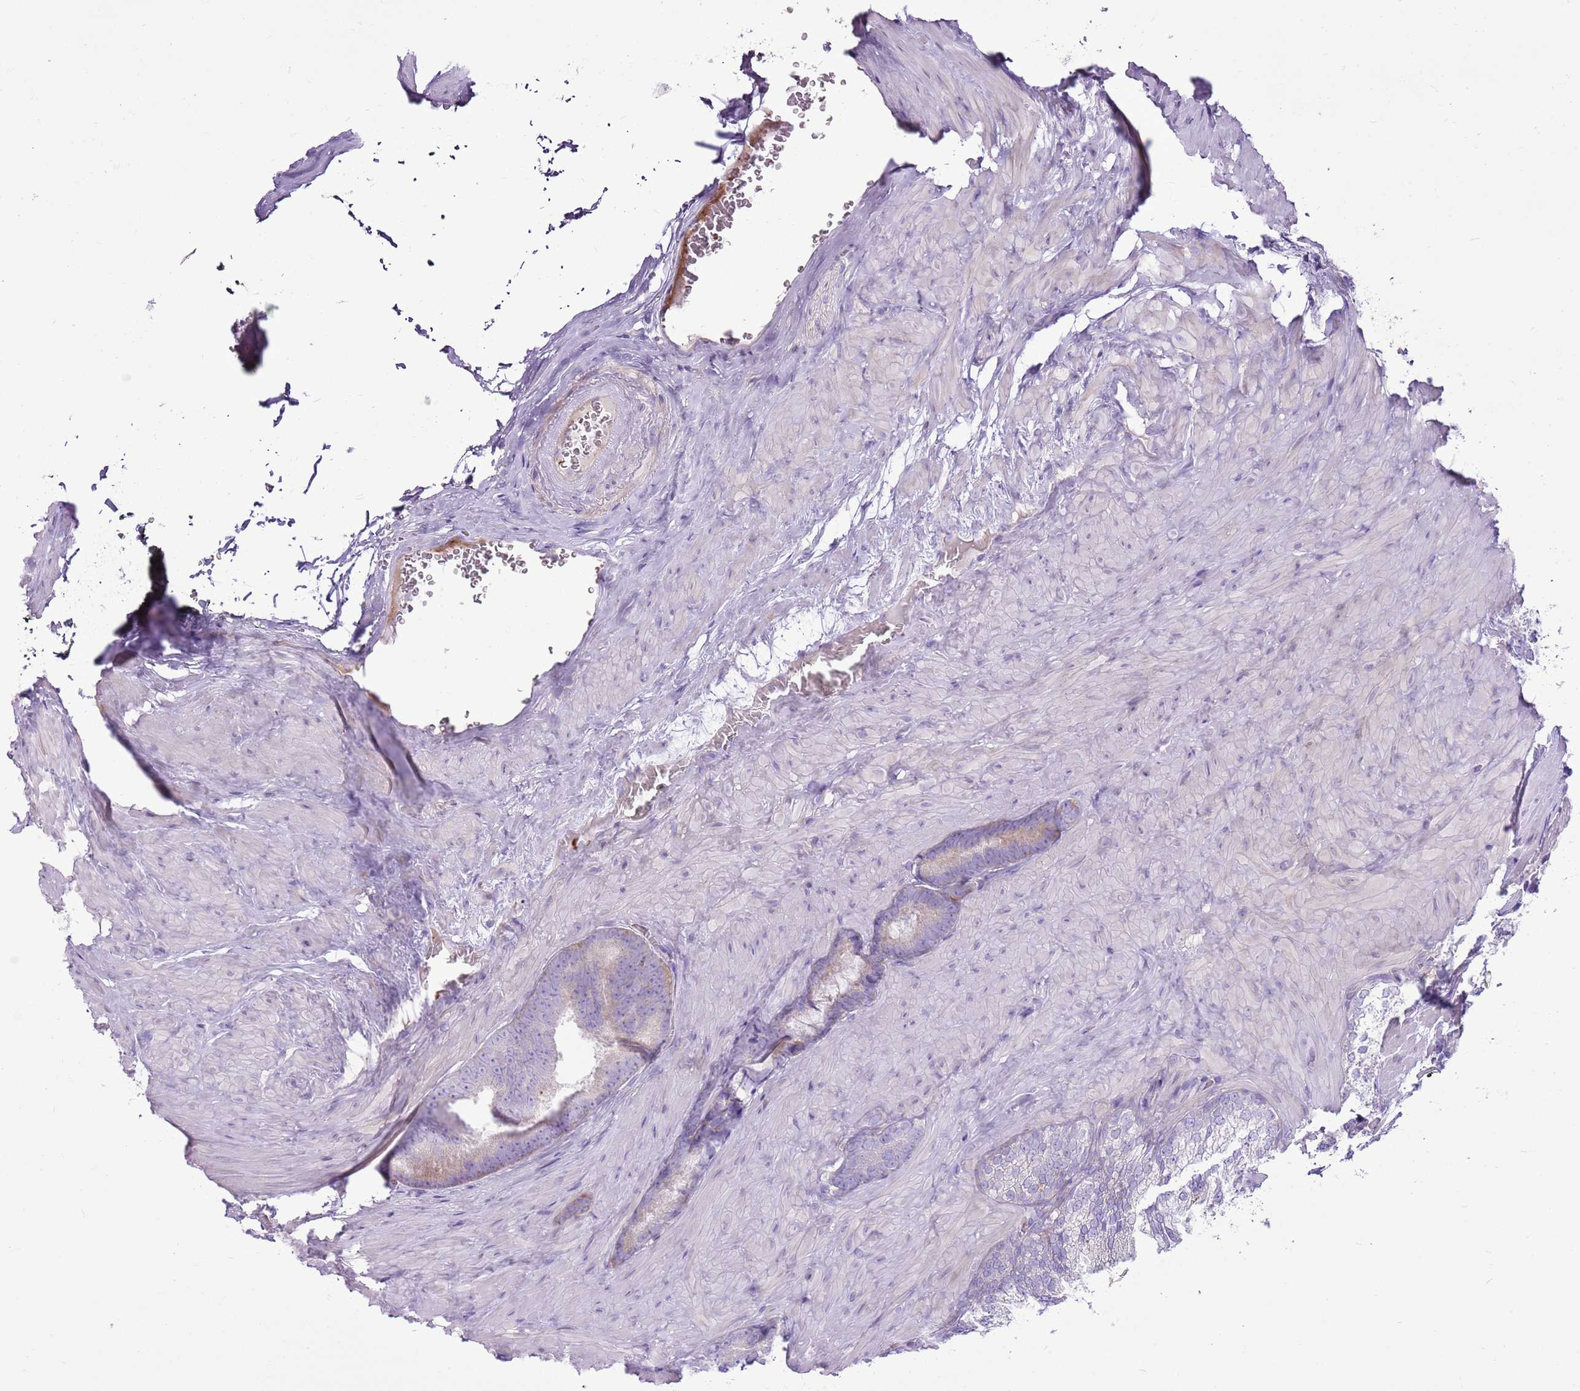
{"staining": {"intensity": "weak", "quantity": "25%-75%", "location": "cytoplasmic/membranous"}, "tissue": "prostate cancer", "cell_type": "Tumor cells", "image_type": "cancer", "snomed": [{"axis": "morphology", "description": "Adenocarcinoma, High grade"}, {"axis": "topography", "description": "Prostate"}], "caption": "IHC staining of prostate cancer, which displays low levels of weak cytoplasmic/membranous positivity in approximately 25%-75% of tumor cells indicating weak cytoplasmic/membranous protein staining. The staining was performed using DAB (3,3'-diaminobenzidine) (brown) for protein detection and nuclei were counterstained in hematoxylin (blue).", "gene": "CHAC2", "patient": {"sex": "male", "age": 66}}